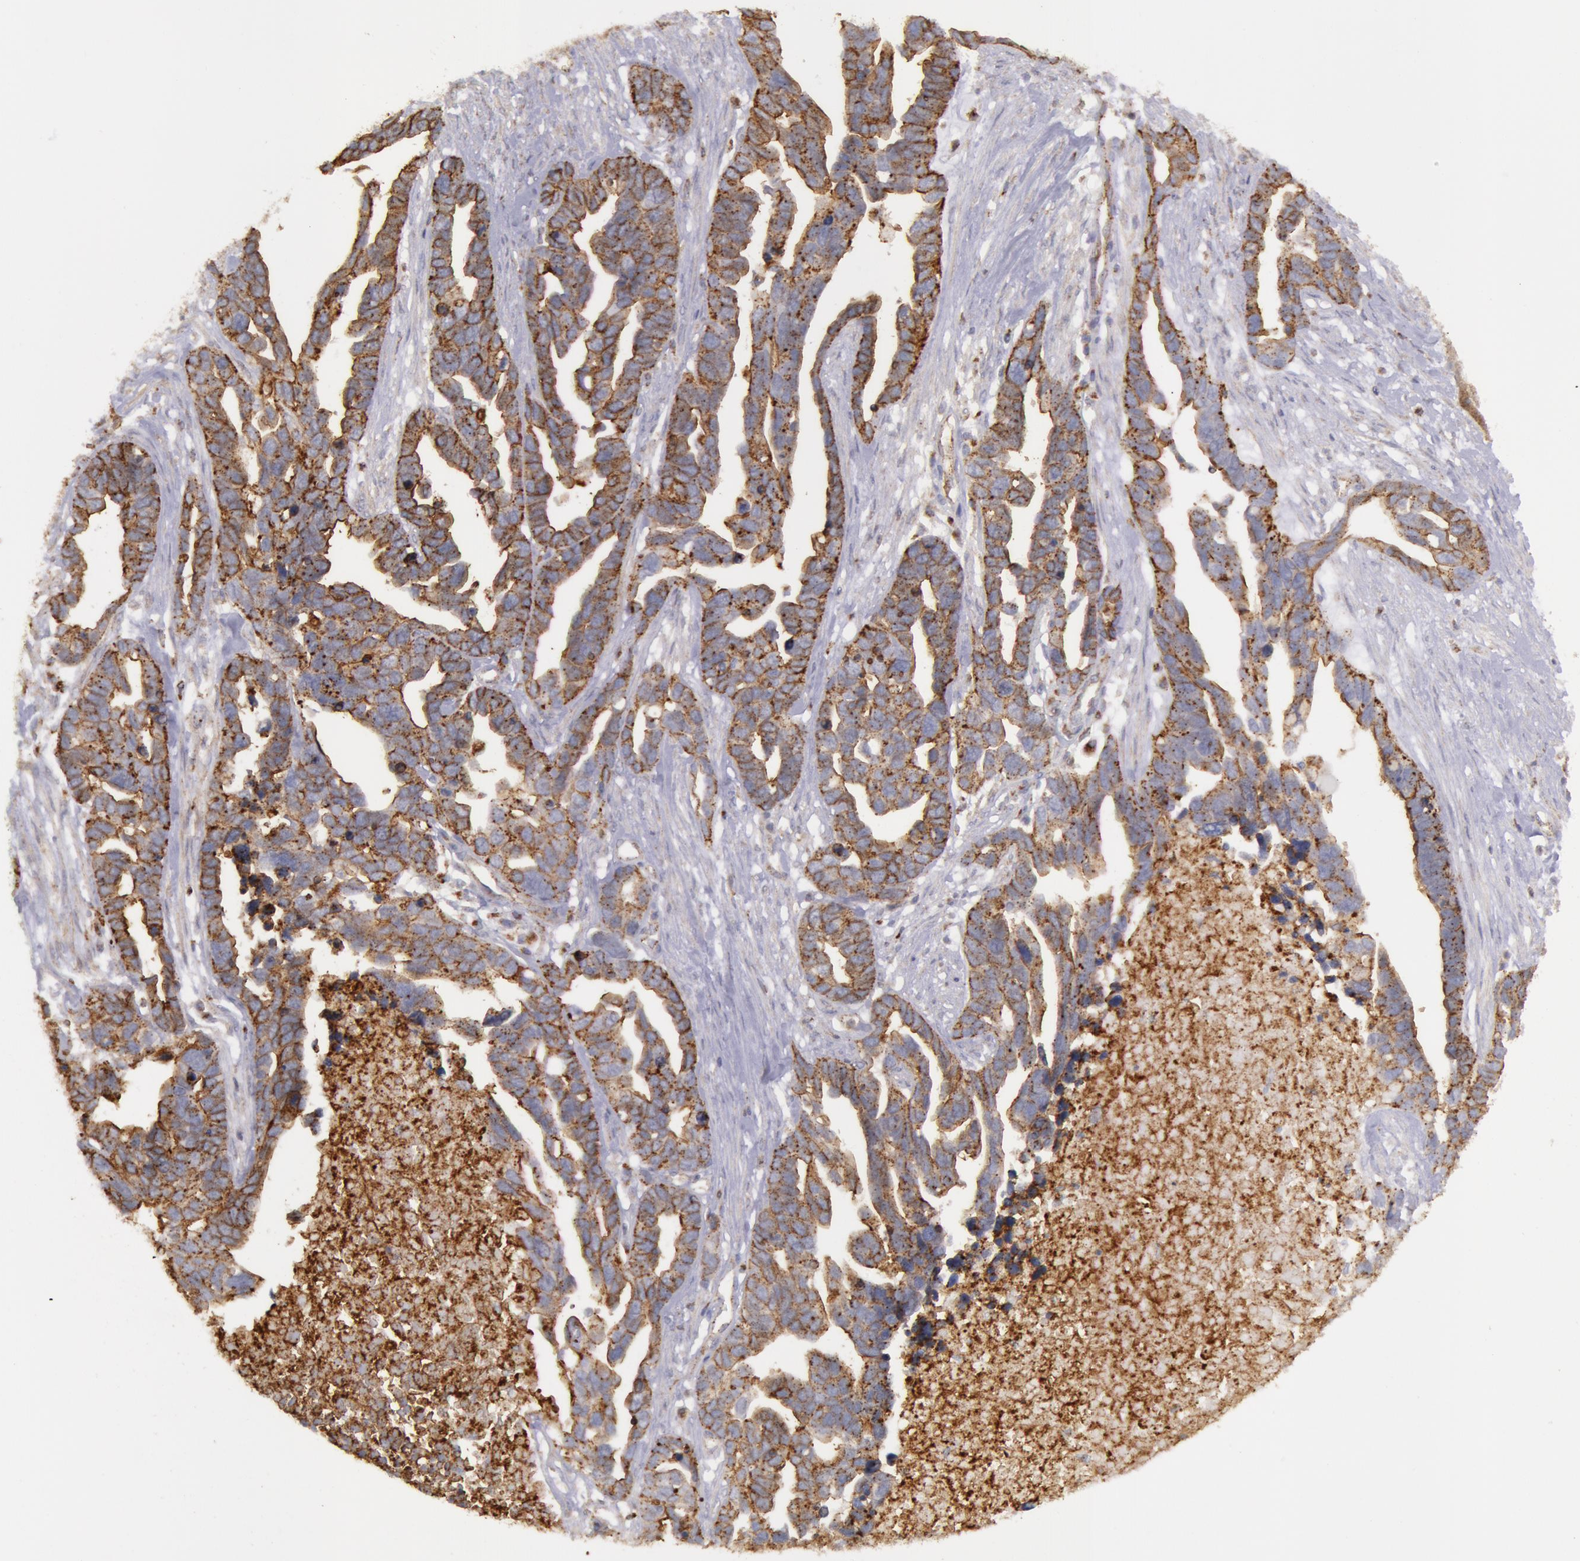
{"staining": {"intensity": "weak", "quantity": ">75%", "location": "cytoplasmic/membranous"}, "tissue": "ovarian cancer", "cell_type": "Tumor cells", "image_type": "cancer", "snomed": [{"axis": "morphology", "description": "Cystadenocarcinoma, serous, NOS"}, {"axis": "topography", "description": "Ovary"}], "caption": "An immunohistochemistry micrograph of tumor tissue is shown. Protein staining in brown labels weak cytoplasmic/membranous positivity in serous cystadenocarcinoma (ovarian) within tumor cells. Using DAB (brown) and hematoxylin (blue) stains, captured at high magnification using brightfield microscopy.", "gene": "FLOT2", "patient": {"sex": "female", "age": 54}}